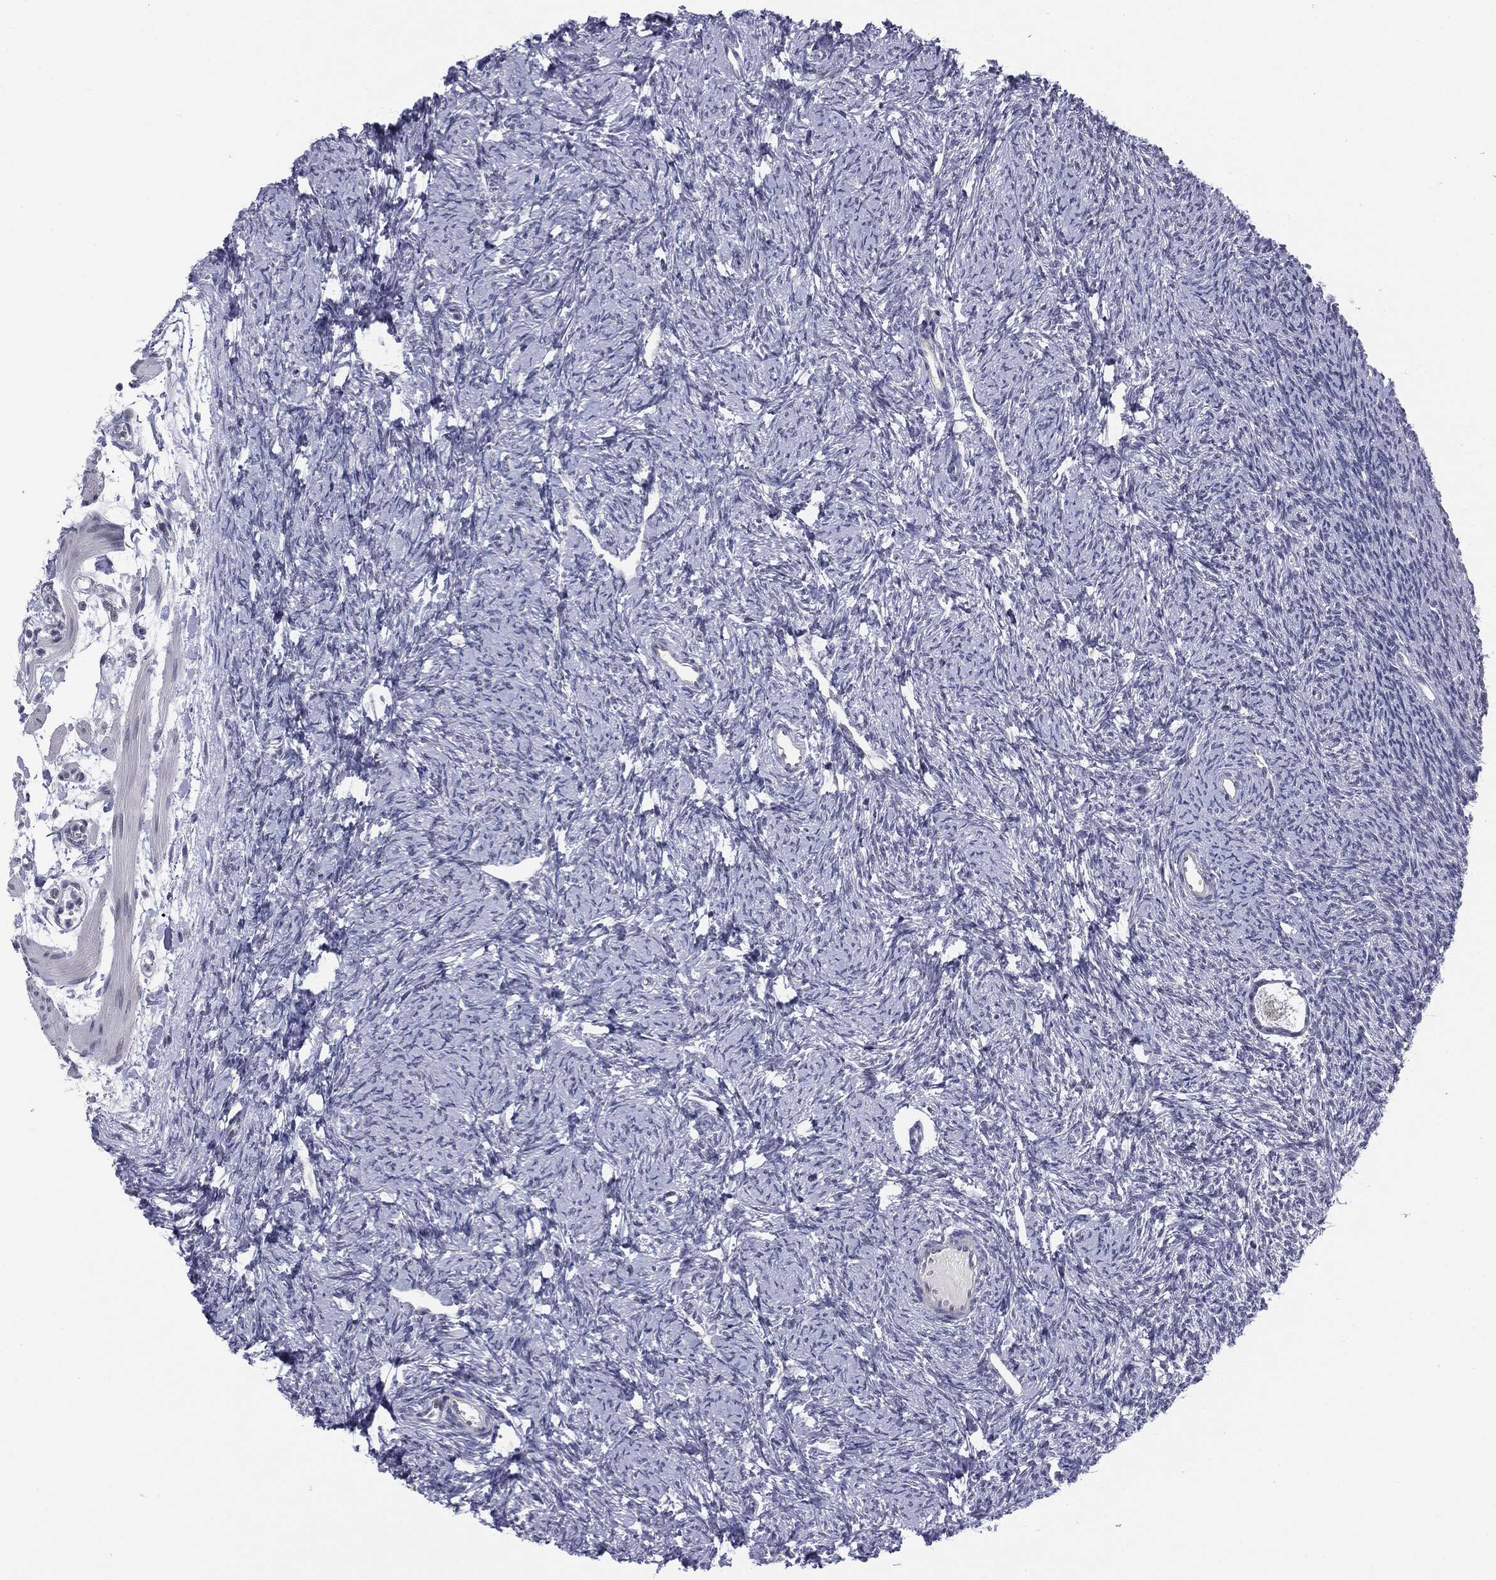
{"staining": {"intensity": "negative", "quantity": "none", "location": "none"}, "tissue": "ovary", "cell_type": "Follicle cells", "image_type": "normal", "snomed": [{"axis": "morphology", "description": "Normal tissue, NOS"}, {"axis": "topography", "description": "Fallopian tube"}, {"axis": "topography", "description": "Ovary"}], "caption": "A photomicrograph of human ovary is negative for staining in follicle cells.", "gene": "SLC5A5", "patient": {"sex": "female", "age": 33}}